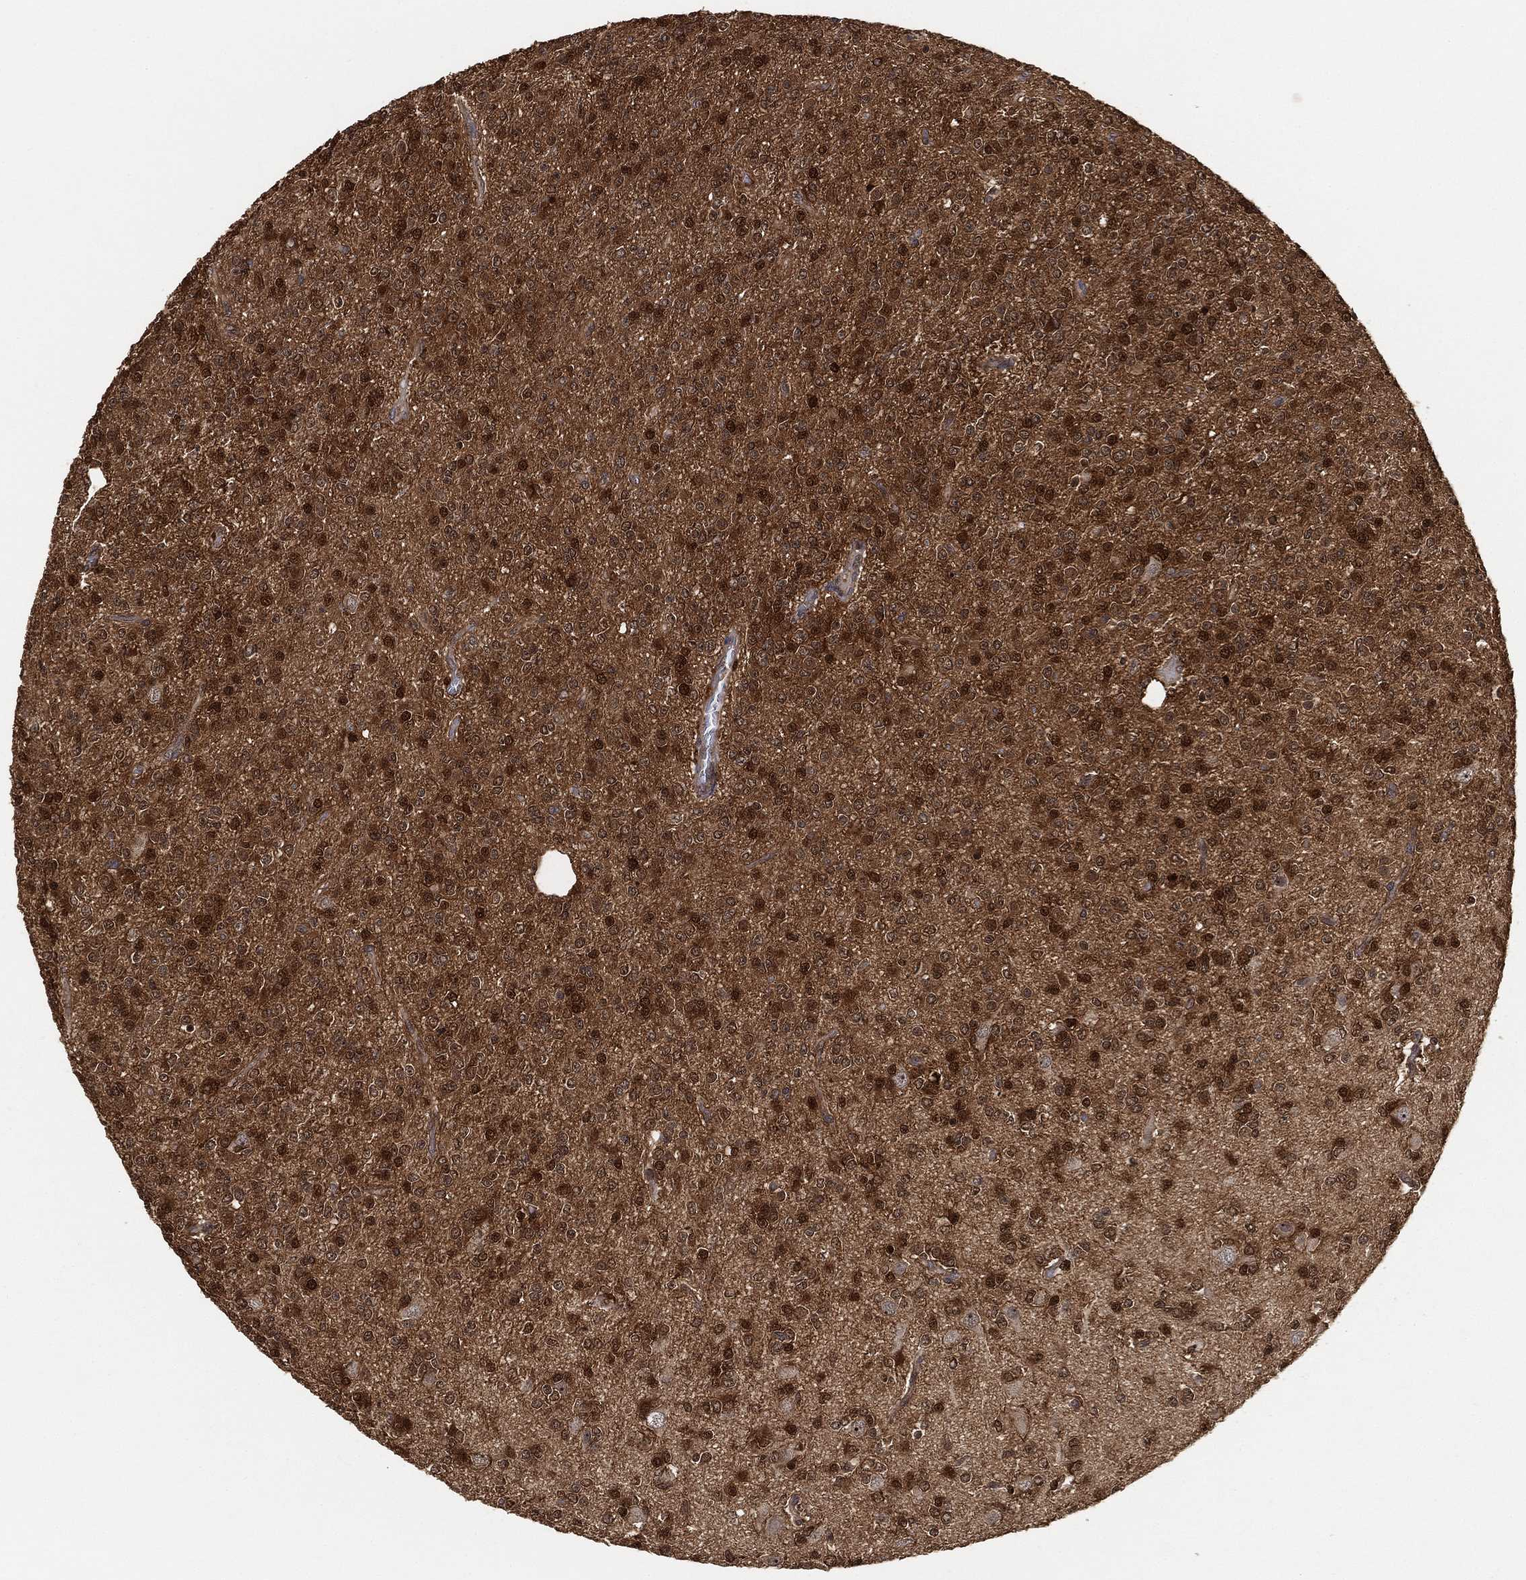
{"staining": {"intensity": "strong", "quantity": "25%-75%", "location": "nuclear"}, "tissue": "glioma", "cell_type": "Tumor cells", "image_type": "cancer", "snomed": [{"axis": "morphology", "description": "Glioma, malignant, Low grade"}, {"axis": "topography", "description": "Brain"}], "caption": "High-power microscopy captured an immunohistochemistry image of malignant low-grade glioma, revealing strong nuclear staining in about 25%-75% of tumor cells. (DAB IHC, brown staining for protein, blue staining for nuclei).", "gene": "CRYL1", "patient": {"sex": "male", "age": 27}}